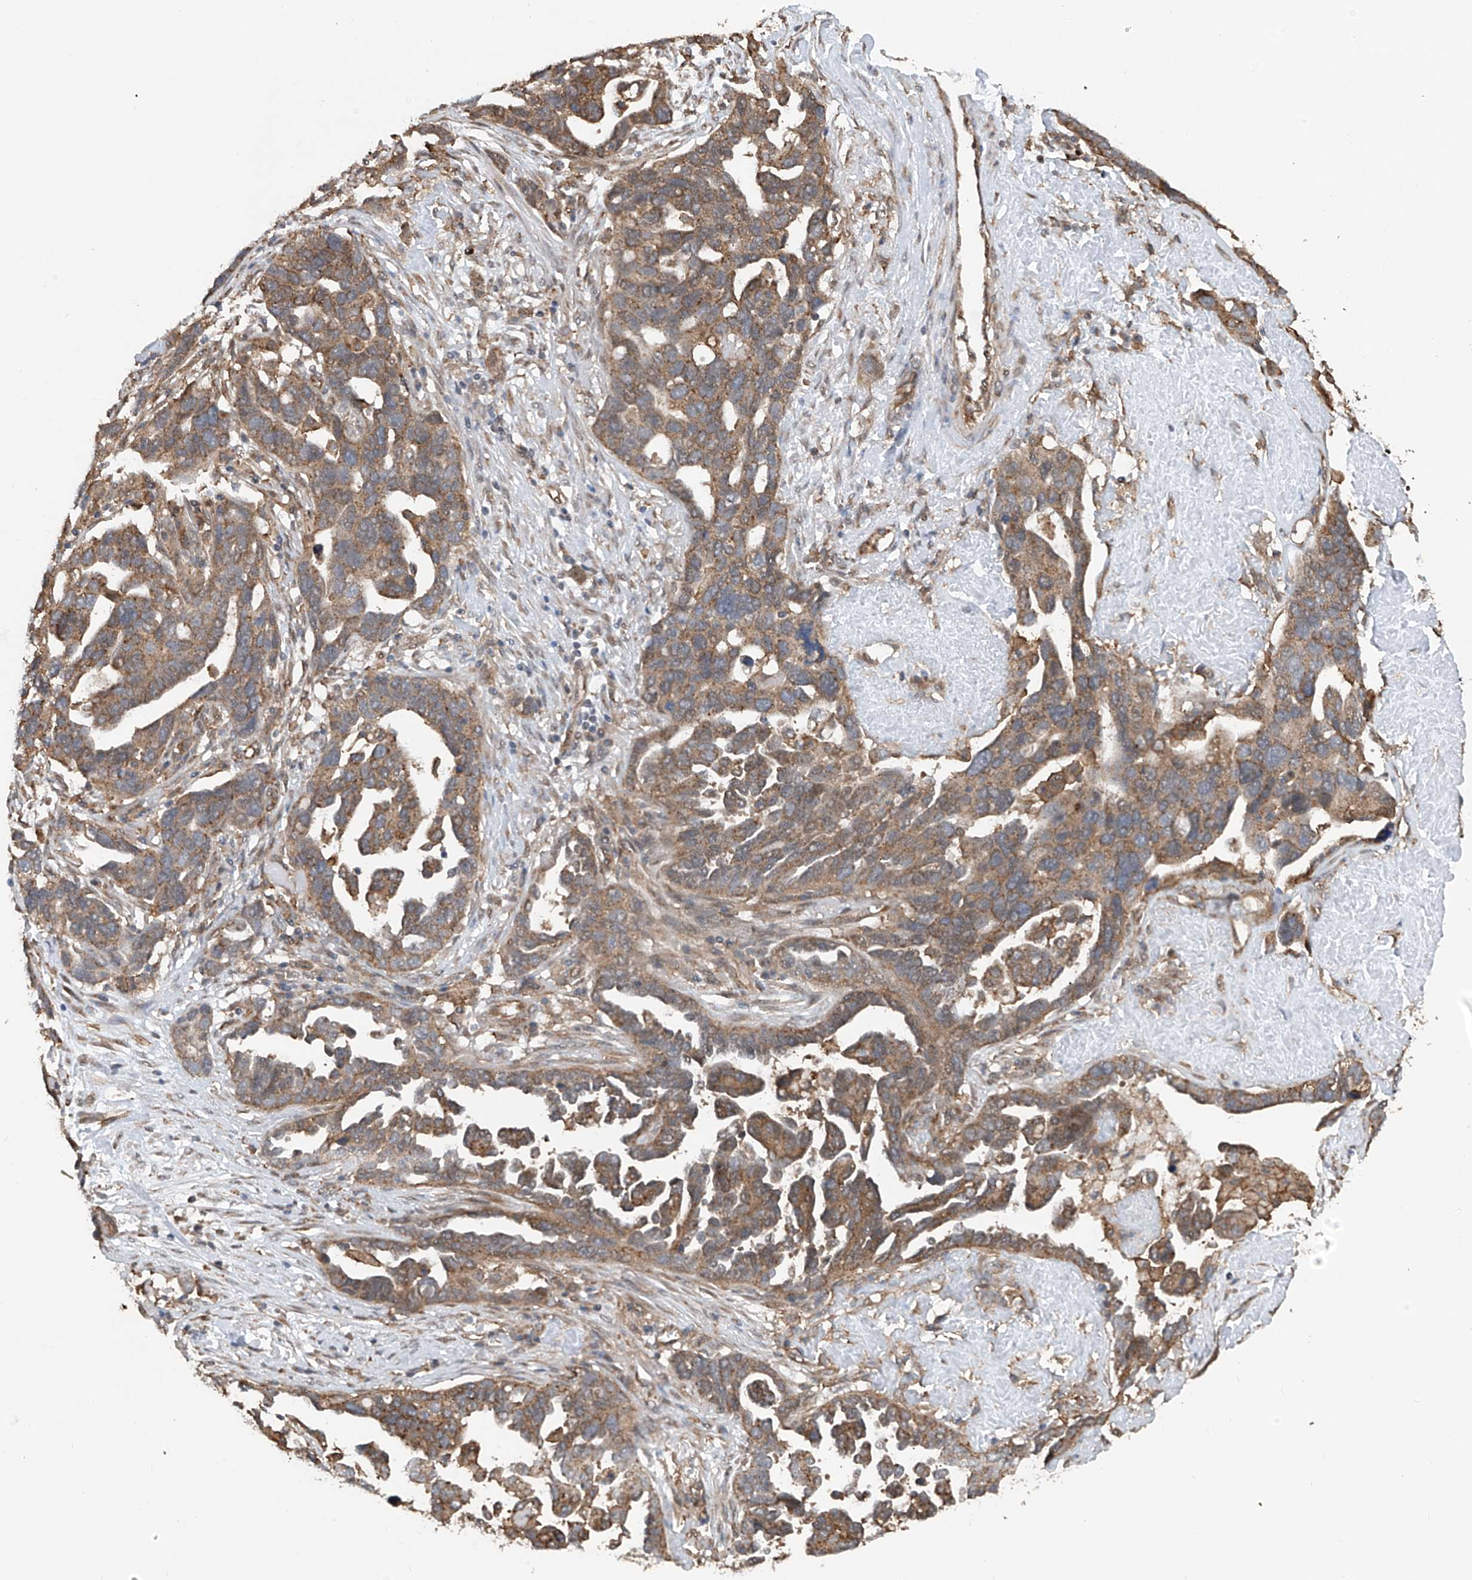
{"staining": {"intensity": "moderate", "quantity": ">75%", "location": "cytoplasmic/membranous"}, "tissue": "ovarian cancer", "cell_type": "Tumor cells", "image_type": "cancer", "snomed": [{"axis": "morphology", "description": "Cystadenocarcinoma, serous, NOS"}, {"axis": "topography", "description": "Ovary"}], "caption": "About >75% of tumor cells in human ovarian cancer (serous cystadenocarcinoma) reveal moderate cytoplasmic/membranous protein staining as visualized by brown immunohistochemical staining.", "gene": "ZNF189", "patient": {"sex": "female", "age": 54}}